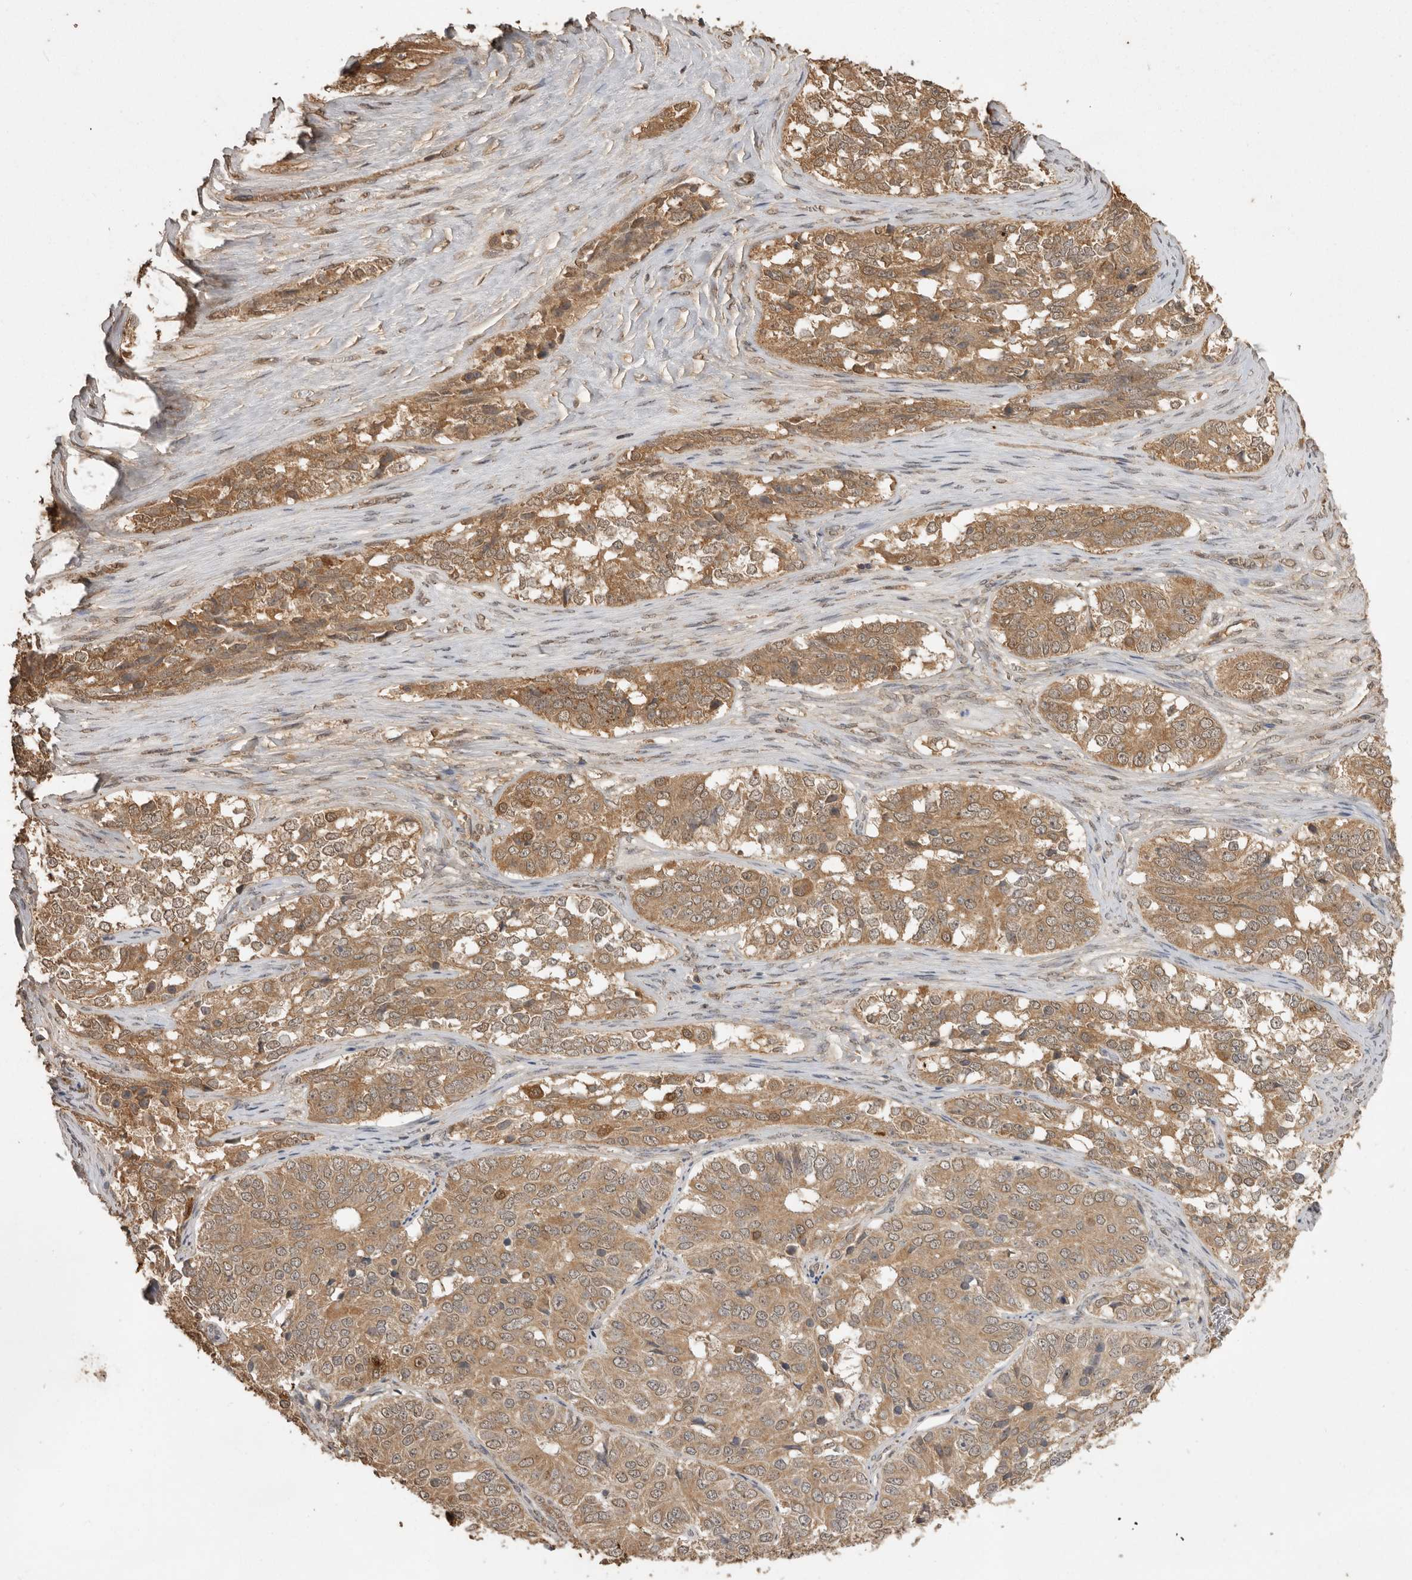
{"staining": {"intensity": "moderate", "quantity": ">75%", "location": "cytoplasmic/membranous"}, "tissue": "ovarian cancer", "cell_type": "Tumor cells", "image_type": "cancer", "snomed": [{"axis": "morphology", "description": "Carcinoma, endometroid"}, {"axis": "topography", "description": "Ovary"}], "caption": "Immunohistochemical staining of ovarian endometroid carcinoma reveals moderate cytoplasmic/membranous protein positivity in about >75% of tumor cells.", "gene": "JAG2", "patient": {"sex": "female", "age": 51}}